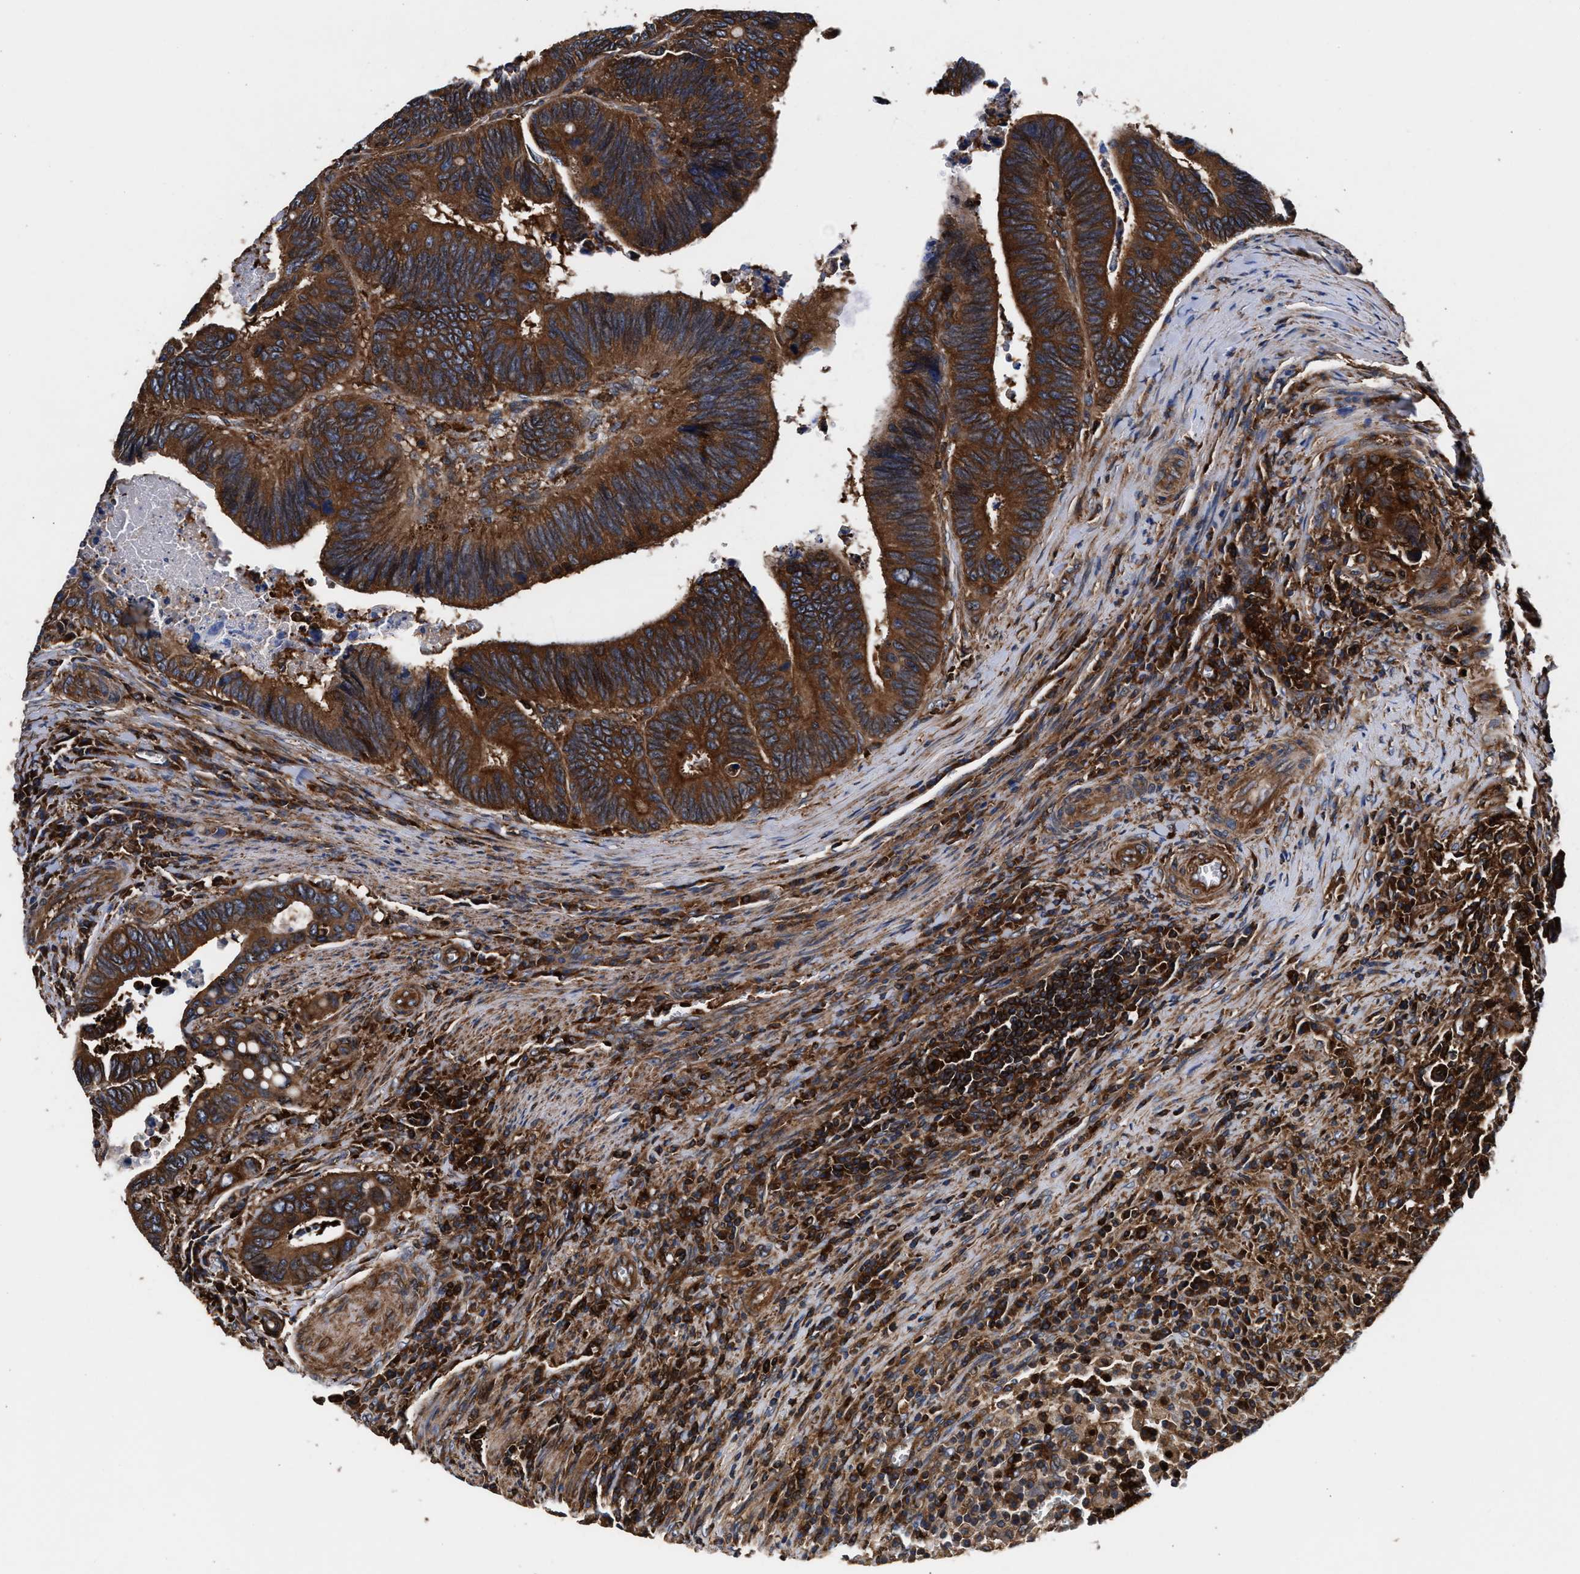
{"staining": {"intensity": "strong", "quantity": ">75%", "location": "cytoplasmic/membranous"}, "tissue": "colorectal cancer", "cell_type": "Tumor cells", "image_type": "cancer", "snomed": [{"axis": "morphology", "description": "Inflammation, NOS"}, {"axis": "morphology", "description": "Adenocarcinoma, NOS"}, {"axis": "topography", "description": "Colon"}], "caption": "Human colorectal cancer (adenocarcinoma) stained for a protein (brown) displays strong cytoplasmic/membranous positive positivity in about >75% of tumor cells.", "gene": "KYAT1", "patient": {"sex": "male", "age": 72}}